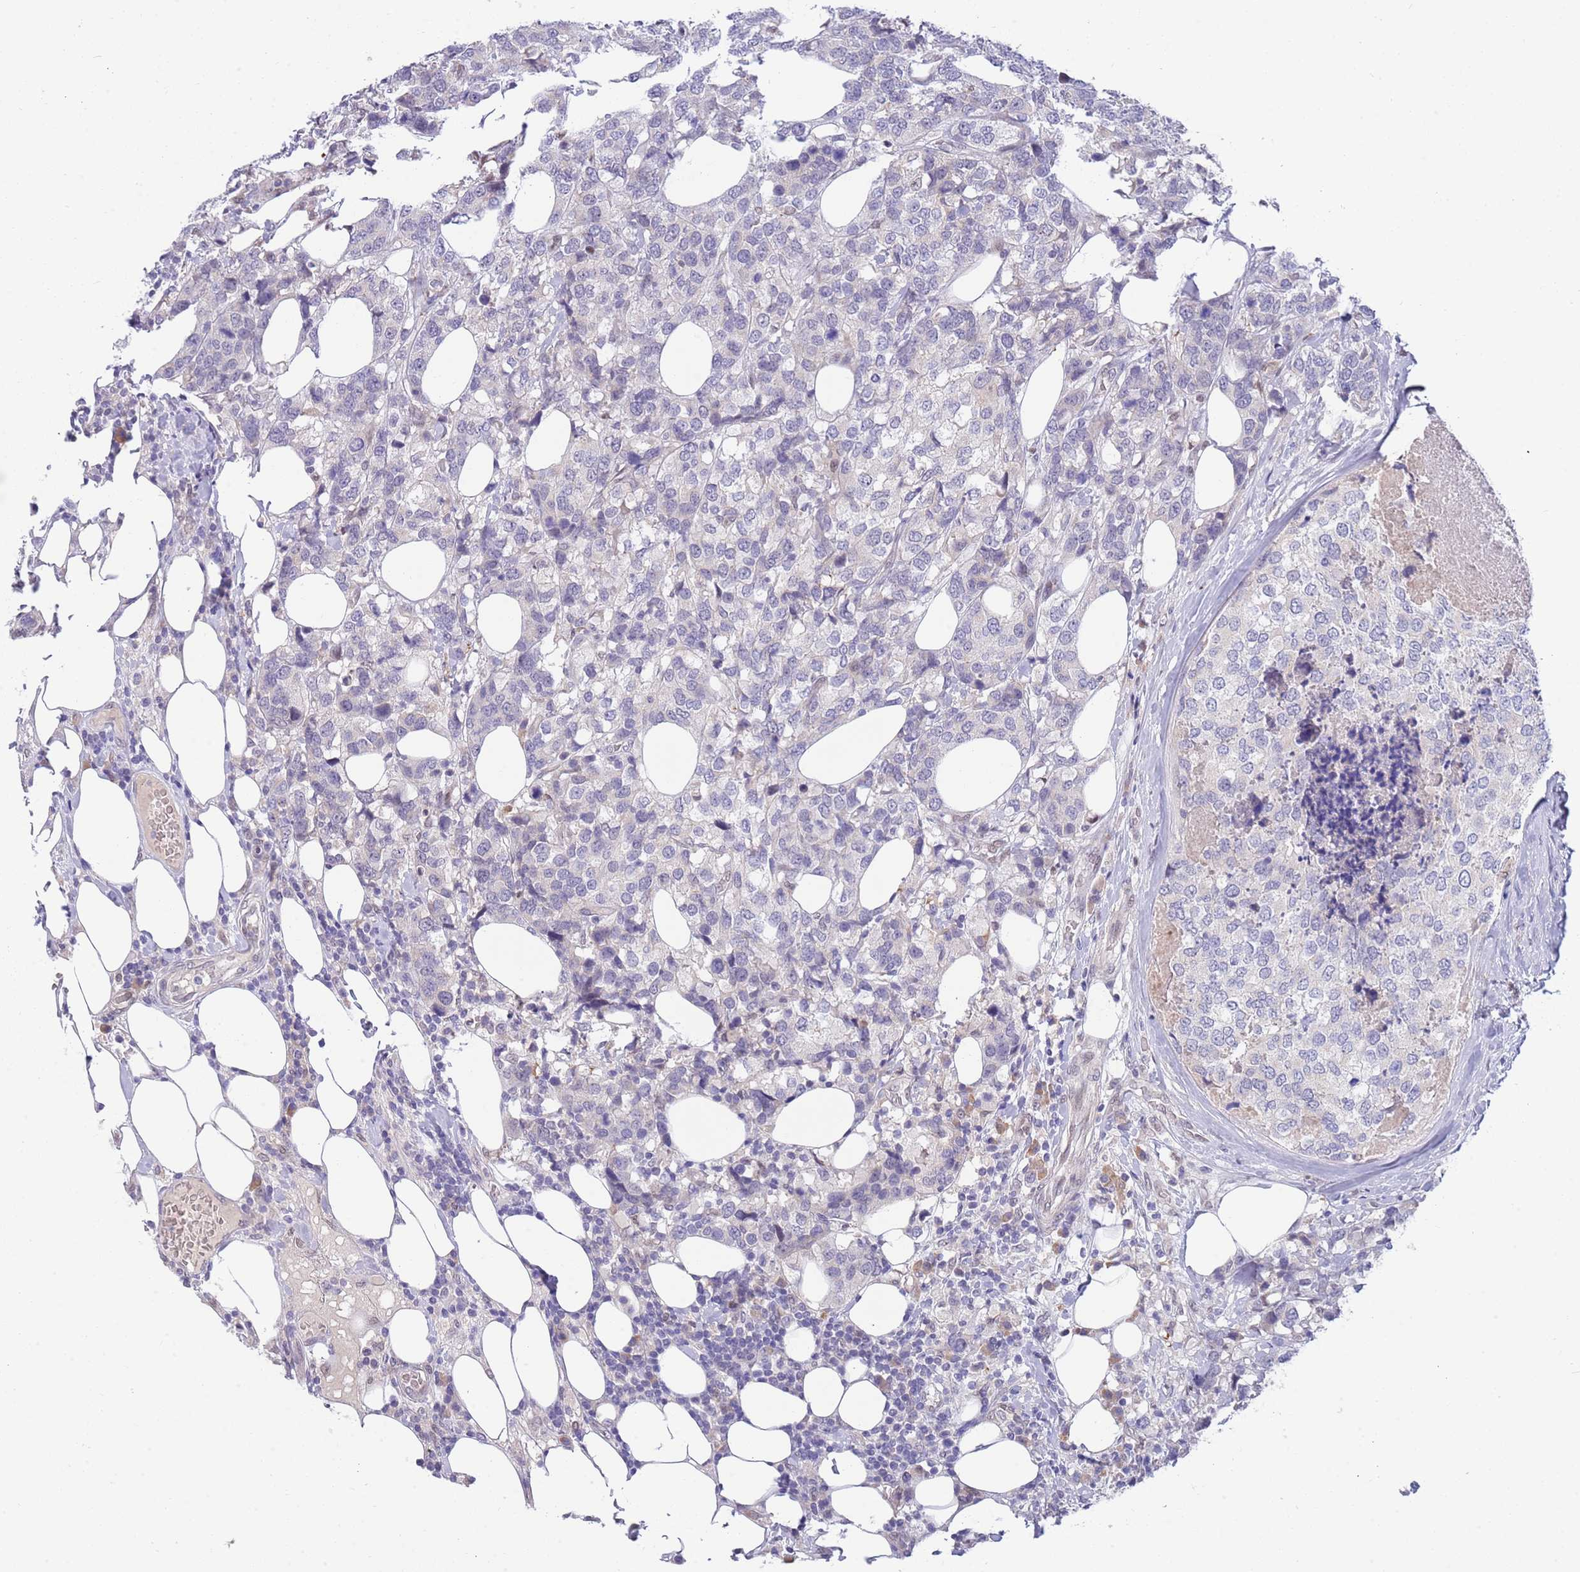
{"staining": {"intensity": "negative", "quantity": "none", "location": "none"}, "tissue": "breast cancer", "cell_type": "Tumor cells", "image_type": "cancer", "snomed": [{"axis": "morphology", "description": "Lobular carcinoma"}, {"axis": "topography", "description": "Breast"}], "caption": "The micrograph shows no significant staining in tumor cells of breast cancer (lobular carcinoma).", "gene": "NLRP6", "patient": {"sex": "female", "age": 59}}